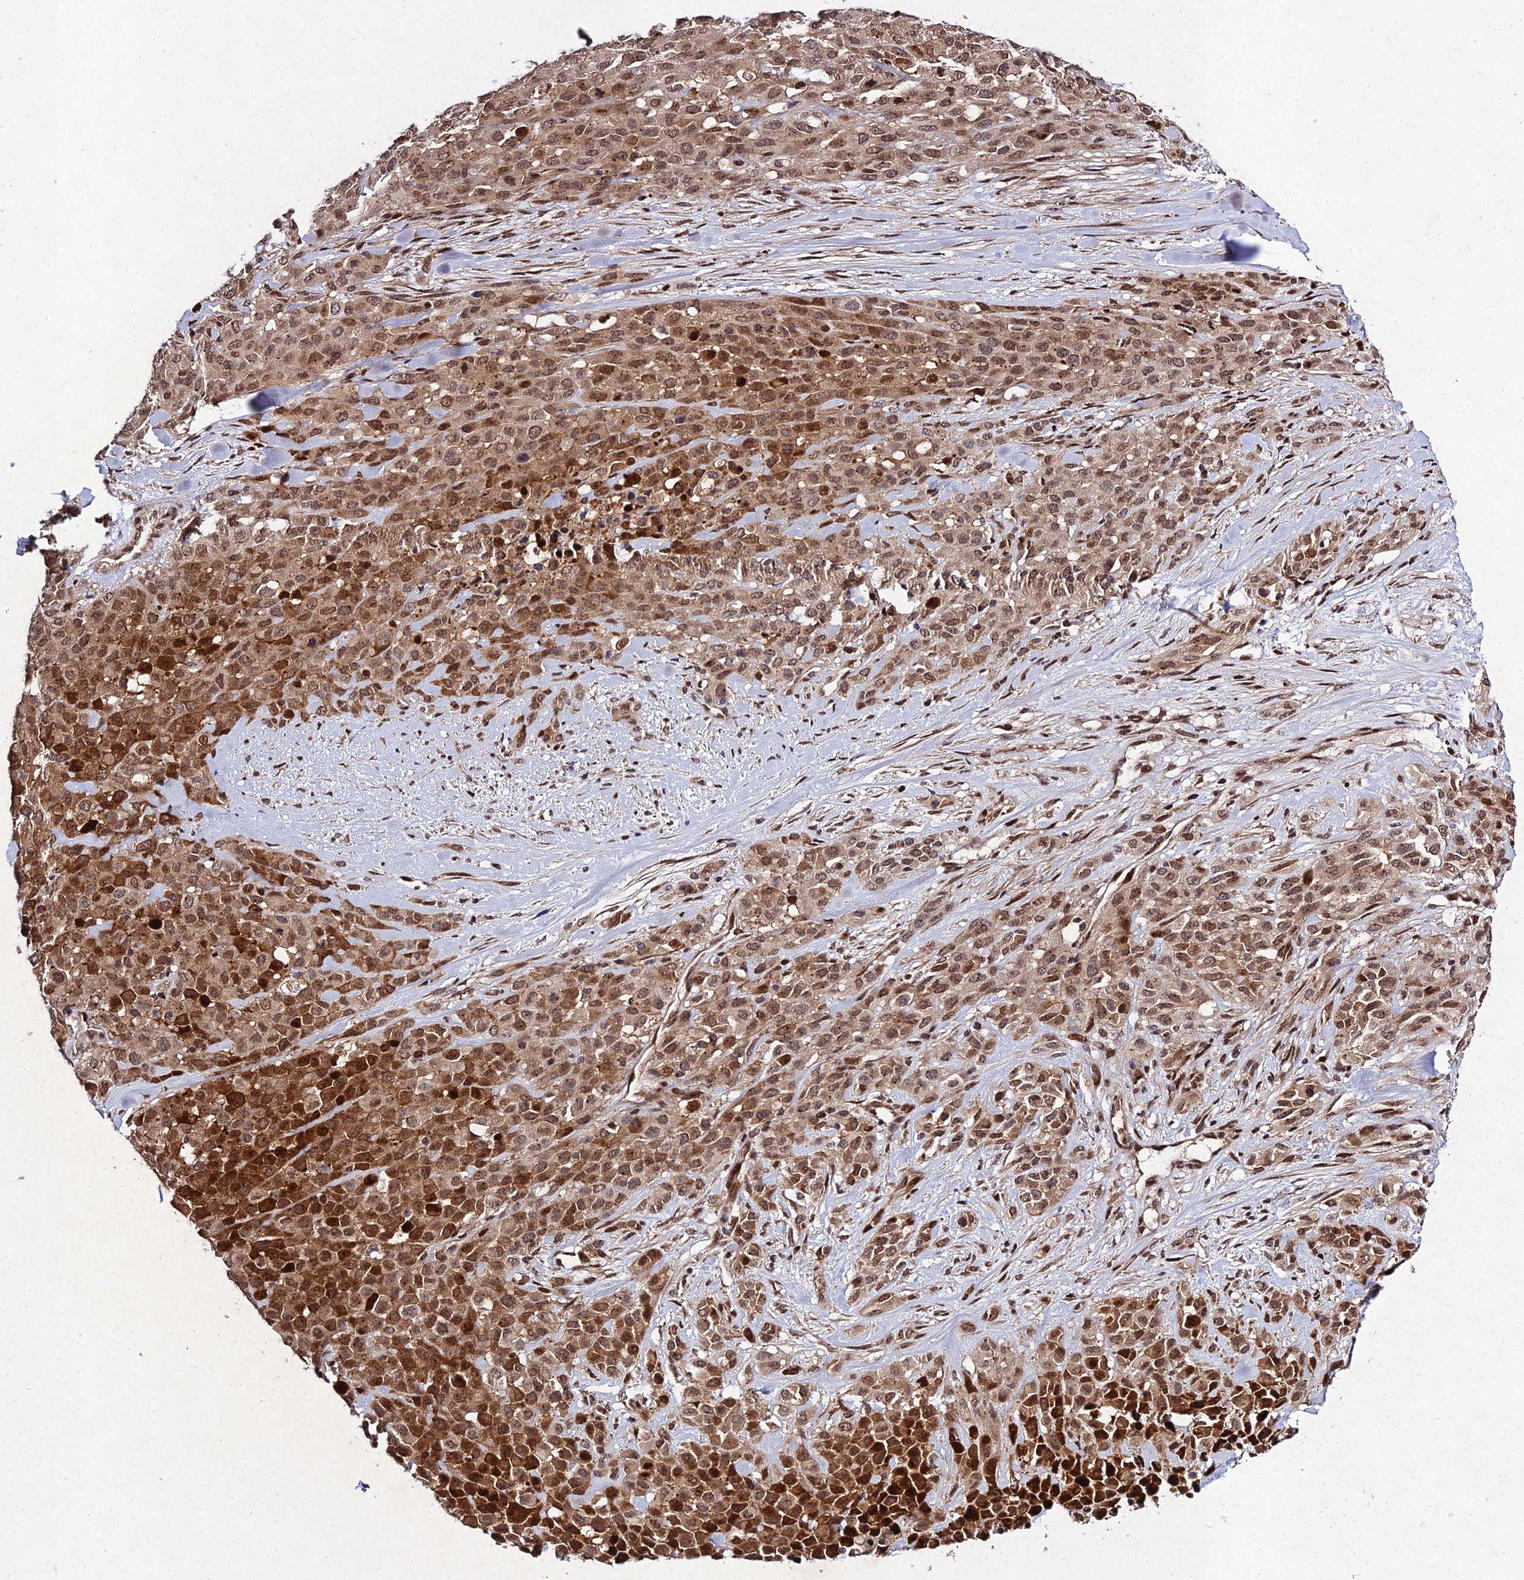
{"staining": {"intensity": "moderate", "quantity": ">75%", "location": "cytoplasmic/membranous,nuclear"}, "tissue": "melanoma", "cell_type": "Tumor cells", "image_type": "cancer", "snomed": [{"axis": "morphology", "description": "Malignant melanoma, Metastatic site"}, {"axis": "topography", "description": "Skin"}], "caption": "Immunohistochemistry (IHC) of human malignant melanoma (metastatic site) exhibits medium levels of moderate cytoplasmic/membranous and nuclear expression in about >75% of tumor cells. (DAB (3,3'-diaminobenzidine) = brown stain, brightfield microscopy at high magnification).", "gene": "MKKS", "patient": {"sex": "female", "age": 81}}